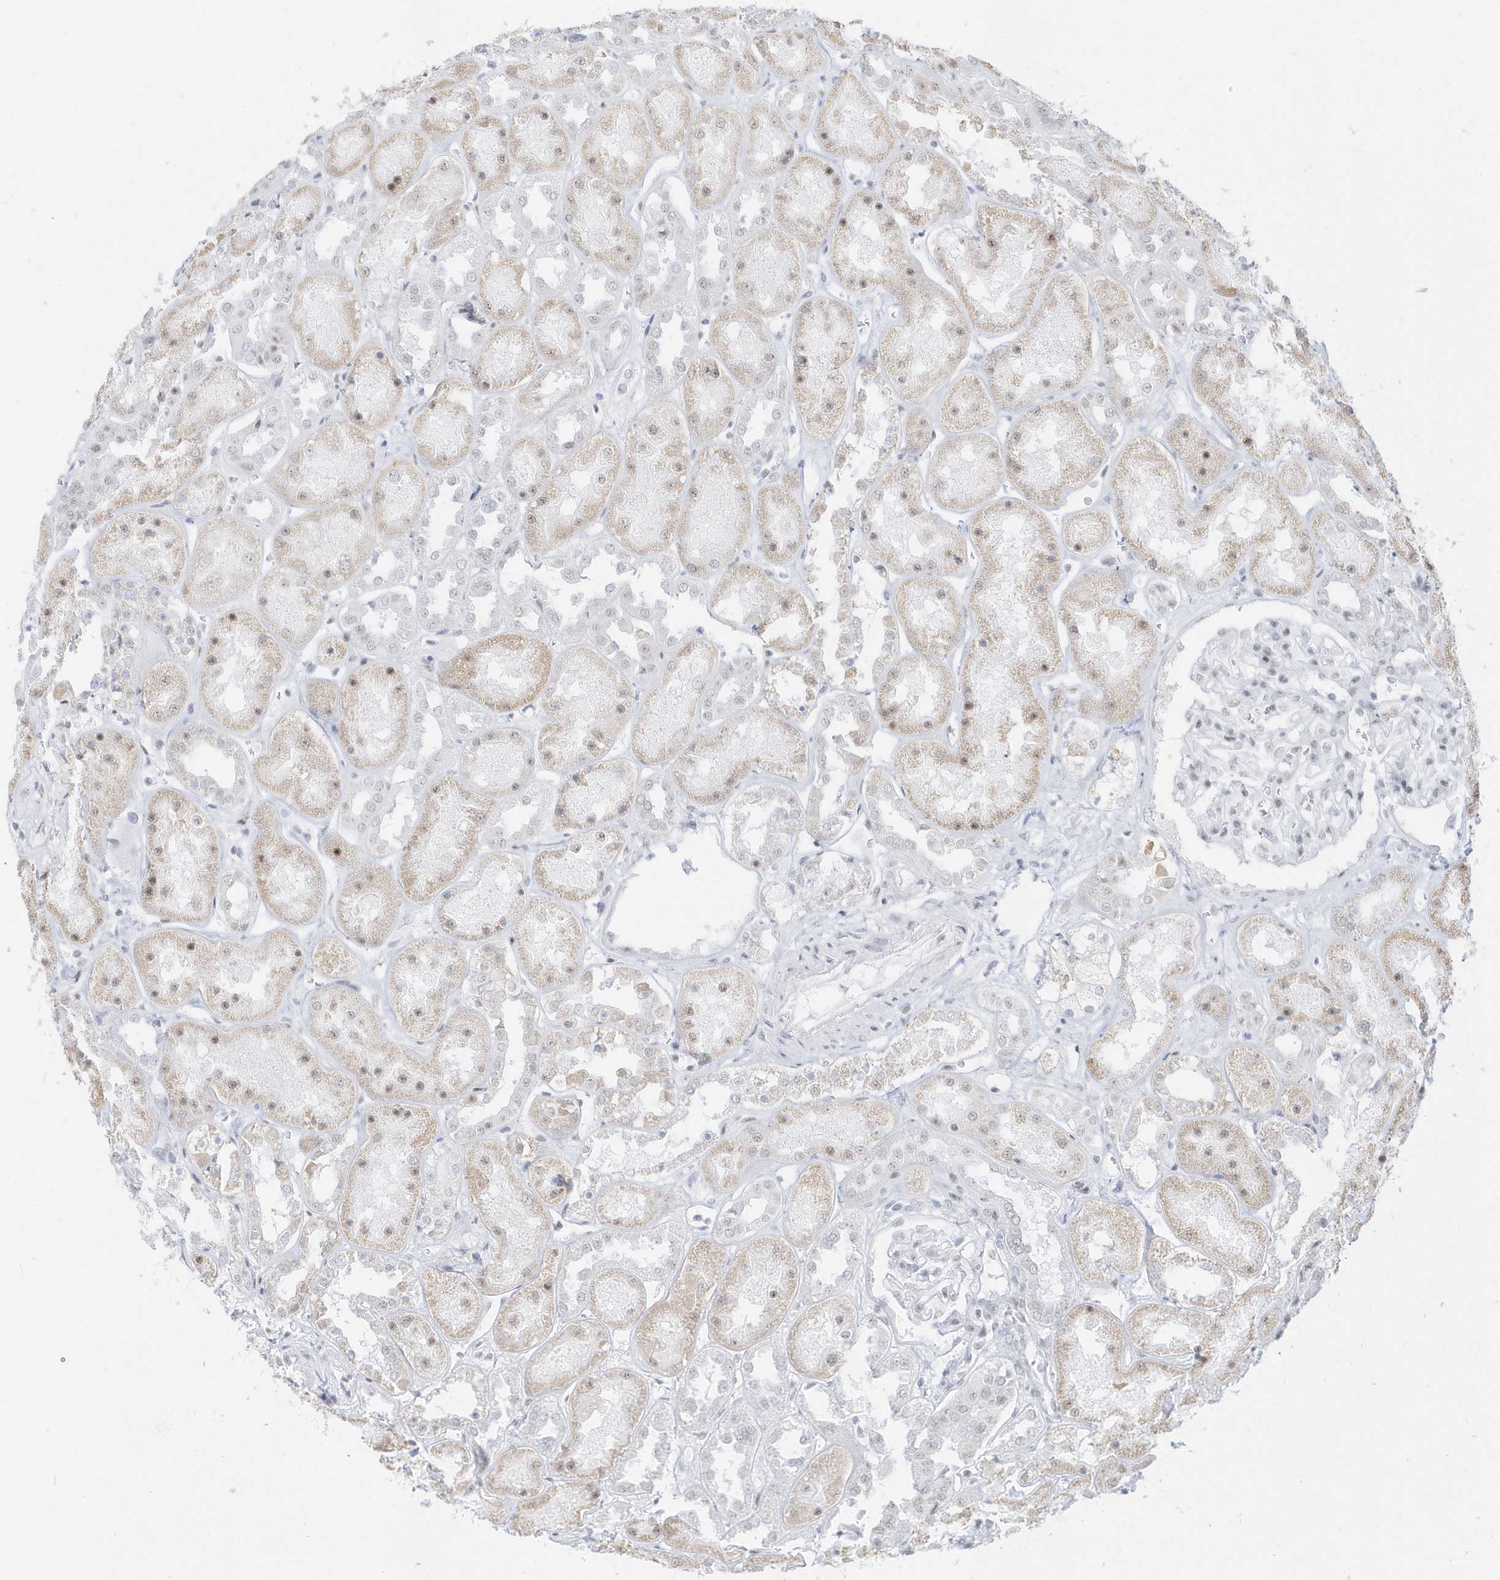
{"staining": {"intensity": "negative", "quantity": "none", "location": "none"}, "tissue": "kidney", "cell_type": "Cells in glomeruli", "image_type": "normal", "snomed": [{"axis": "morphology", "description": "Normal tissue, NOS"}, {"axis": "topography", "description": "Kidney"}], "caption": "A high-resolution micrograph shows IHC staining of unremarkable kidney, which displays no significant expression in cells in glomeruli.", "gene": "PLEKHN1", "patient": {"sex": "male", "age": 70}}